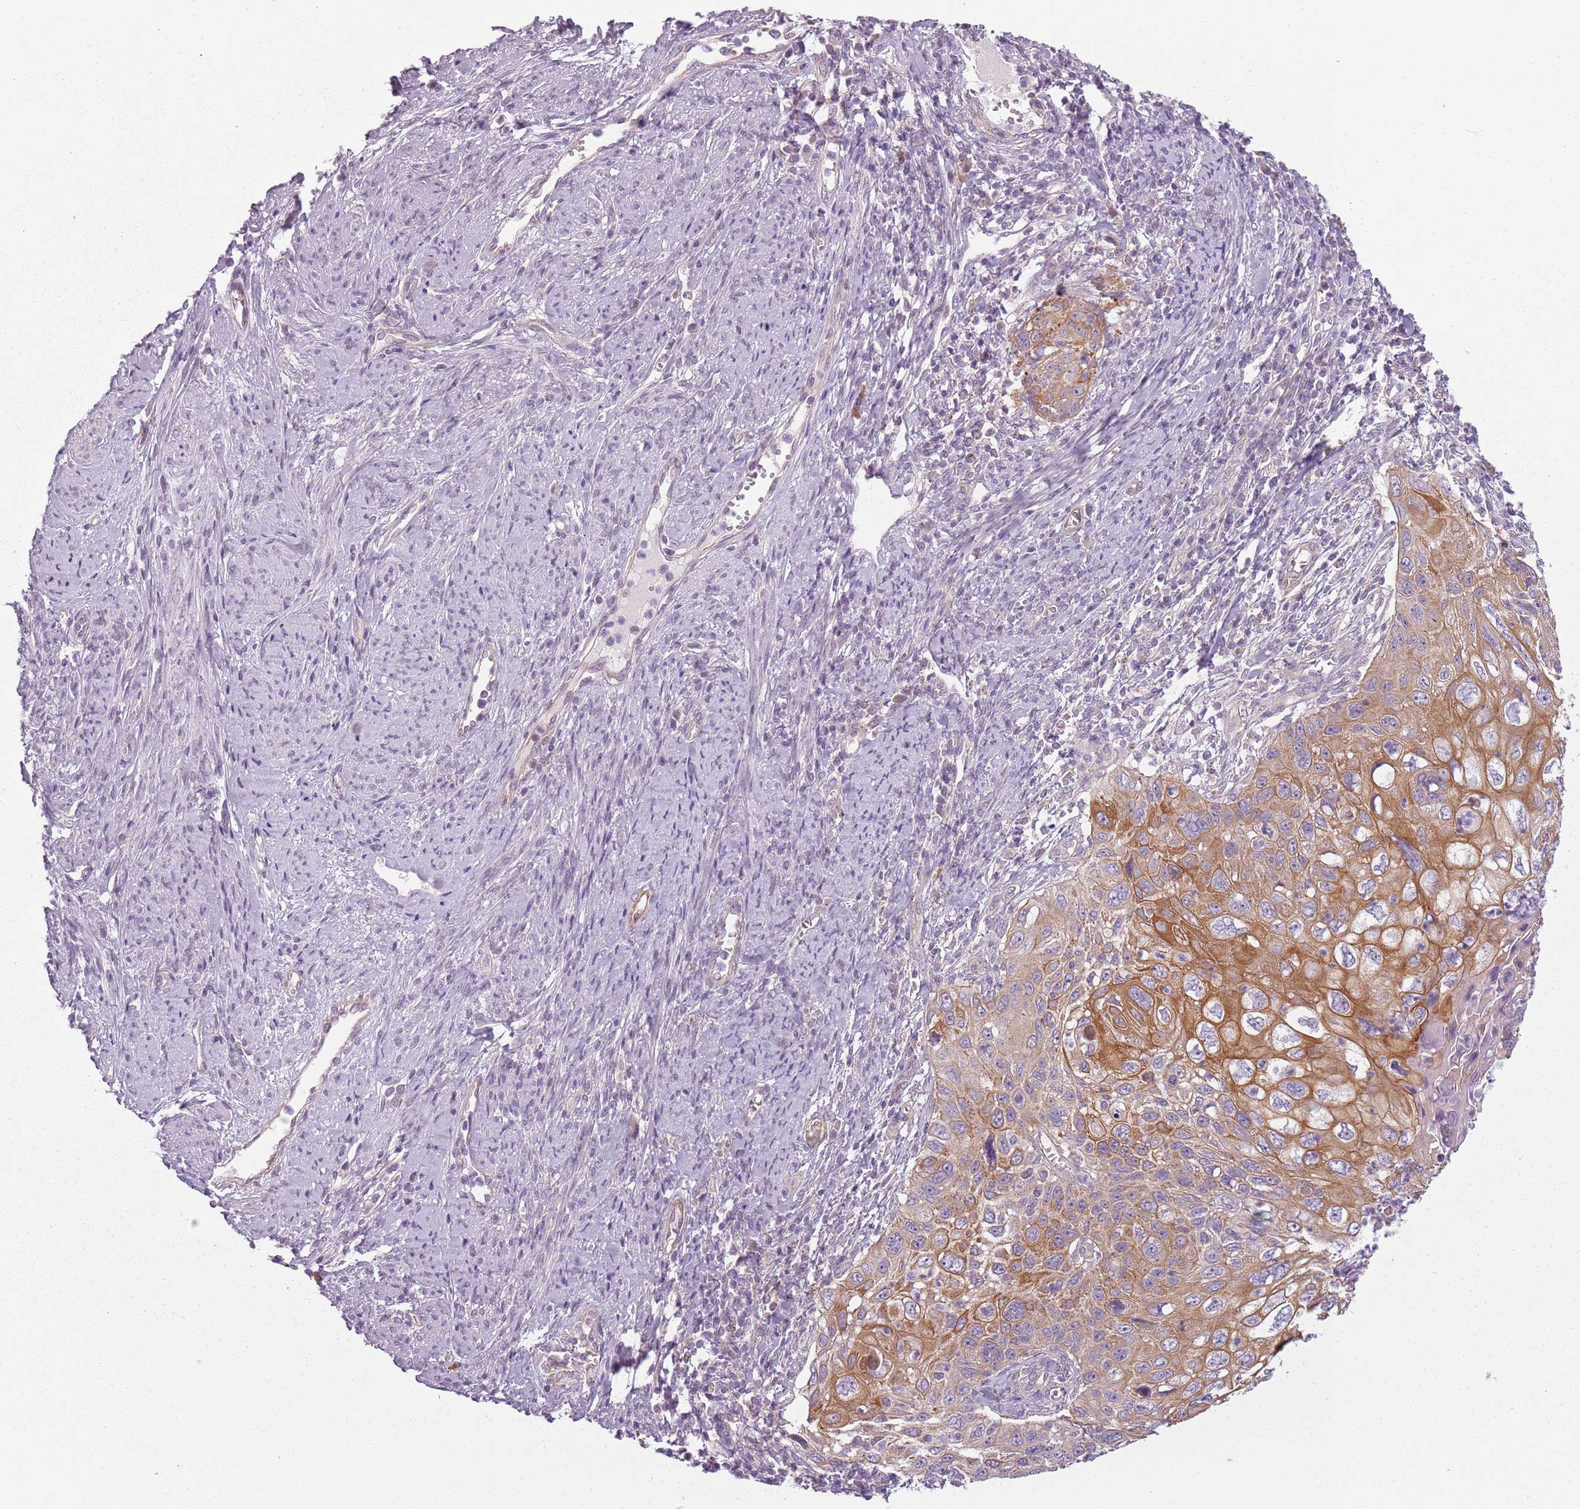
{"staining": {"intensity": "moderate", "quantity": ">75%", "location": "cytoplasmic/membranous"}, "tissue": "cervical cancer", "cell_type": "Tumor cells", "image_type": "cancer", "snomed": [{"axis": "morphology", "description": "Squamous cell carcinoma, NOS"}, {"axis": "topography", "description": "Cervix"}], "caption": "Moderate cytoplasmic/membranous protein expression is identified in about >75% of tumor cells in squamous cell carcinoma (cervical).", "gene": "TLCD2", "patient": {"sex": "female", "age": 70}}